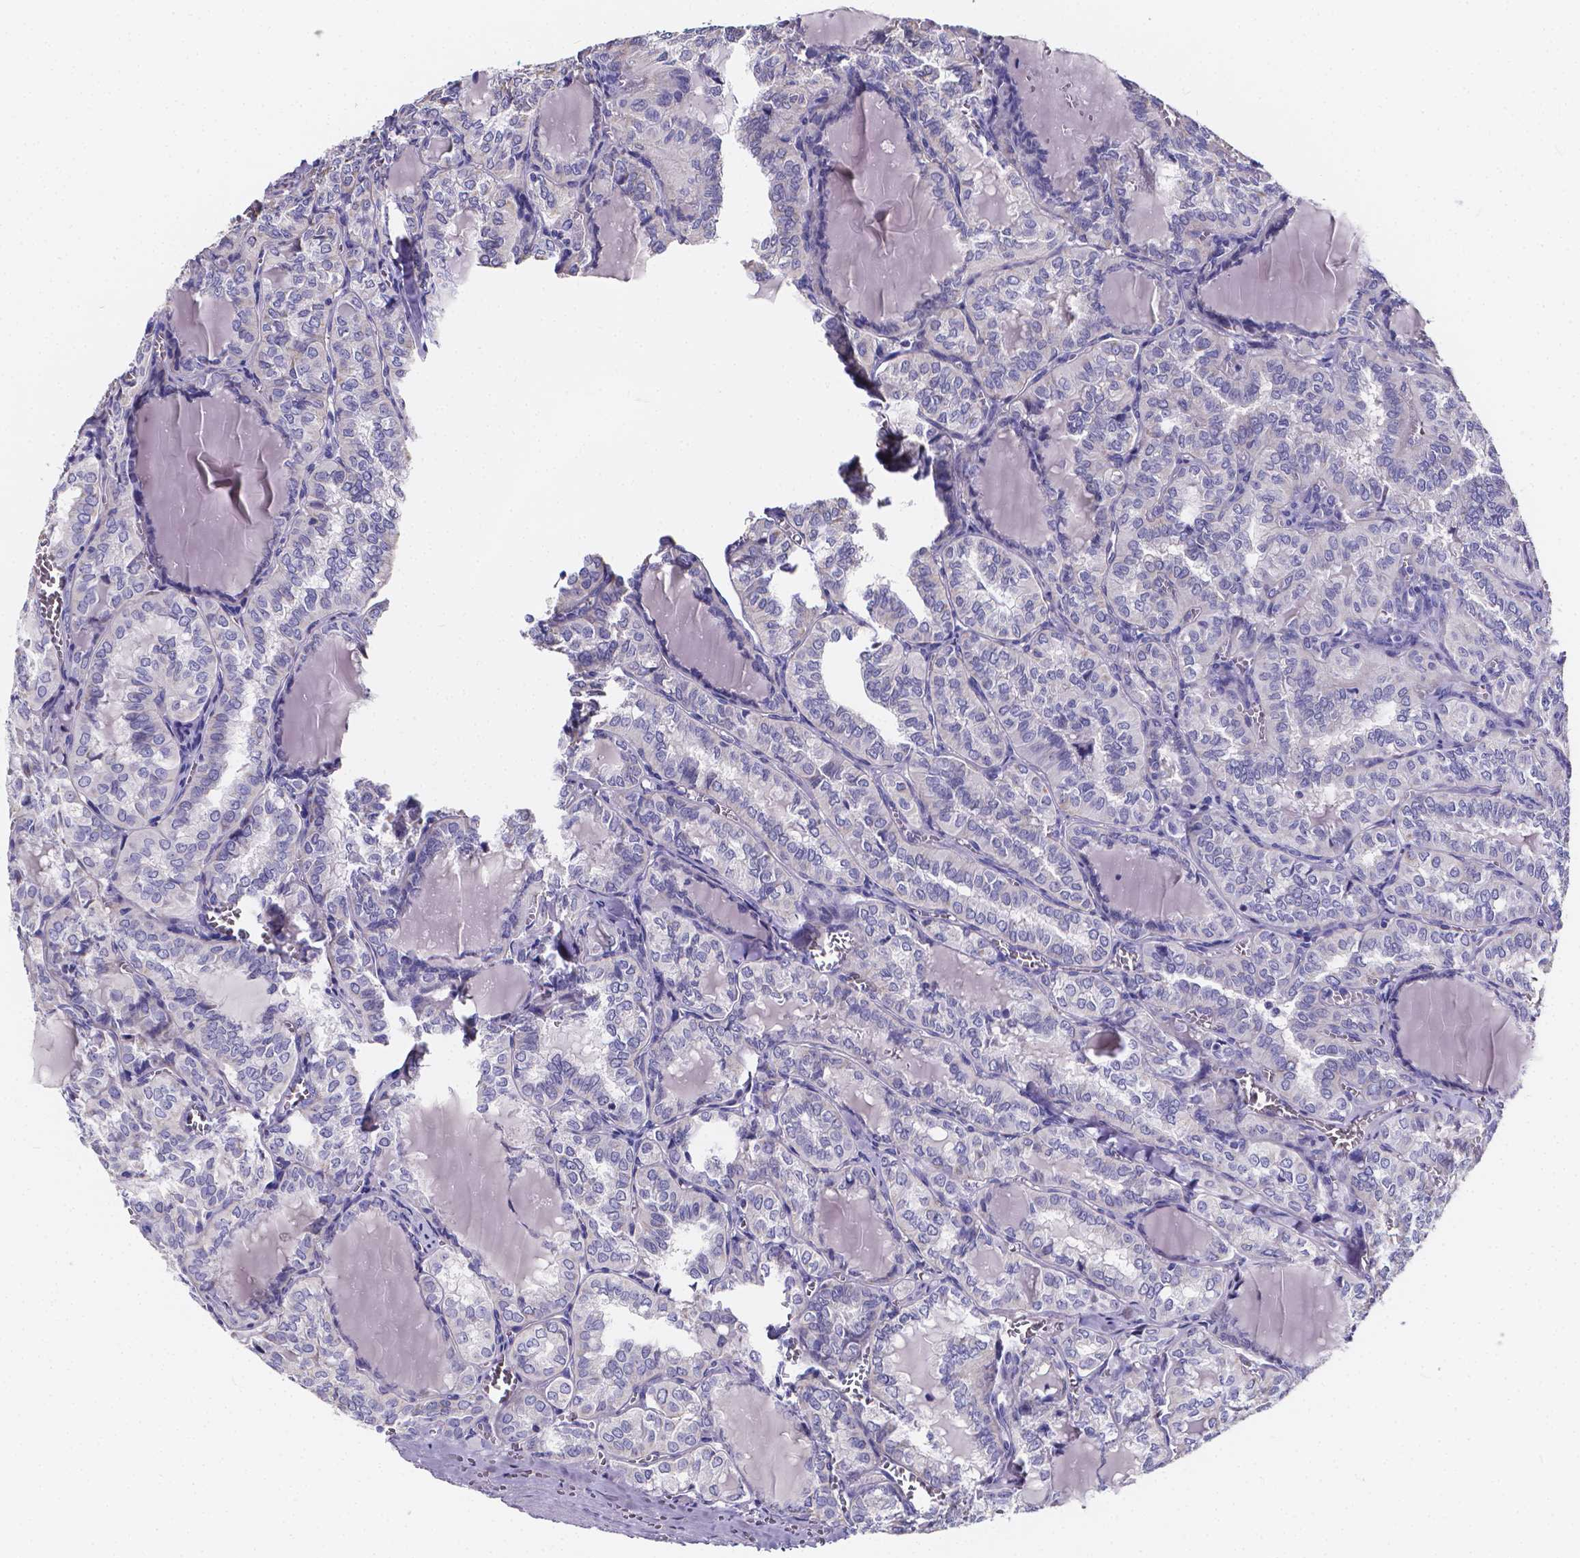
{"staining": {"intensity": "negative", "quantity": "none", "location": "none"}, "tissue": "thyroid cancer", "cell_type": "Tumor cells", "image_type": "cancer", "snomed": [{"axis": "morphology", "description": "Papillary adenocarcinoma, NOS"}, {"axis": "topography", "description": "Thyroid gland"}], "caption": "Tumor cells show no significant expression in papillary adenocarcinoma (thyroid).", "gene": "SPEF2", "patient": {"sex": "female", "age": 41}}